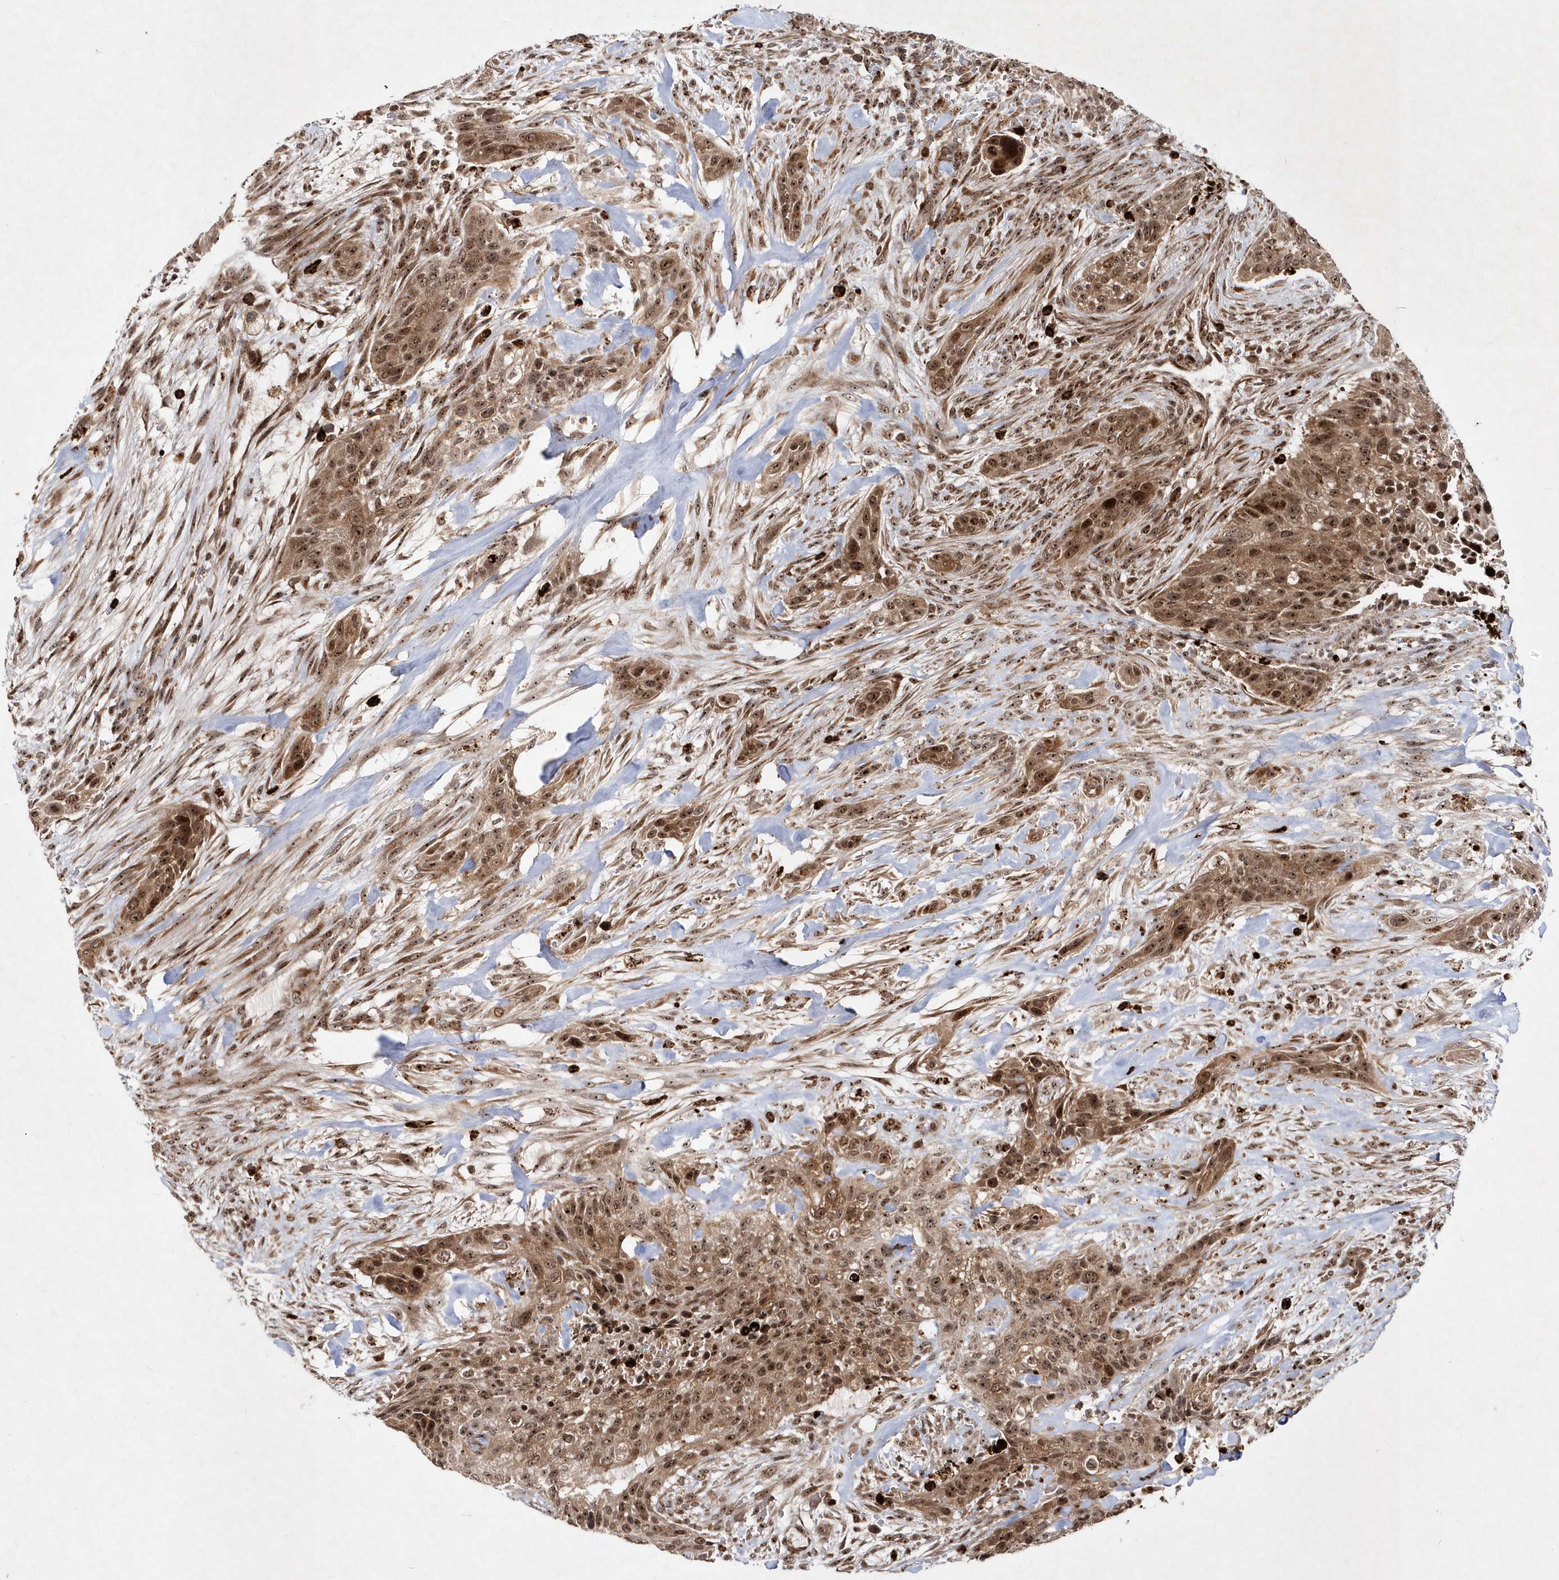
{"staining": {"intensity": "moderate", "quantity": ">75%", "location": "cytoplasmic/membranous,nuclear"}, "tissue": "urothelial cancer", "cell_type": "Tumor cells", "image_type": "cancer", "snomed": [{"axis": "morphology", "description": "Urothelial carcinoma, High grade"}, {"axis": "topography", "description": "Urinary bladder"}], "caption": "Urothelial cancer stained for a protein (brown) displays moderate cytoplasmic/membranous and nuclear positive expression in approximately >75% of tumor cells.", "gene": "SOWAHB", "patient": {"sex": "male", "age": 35}}